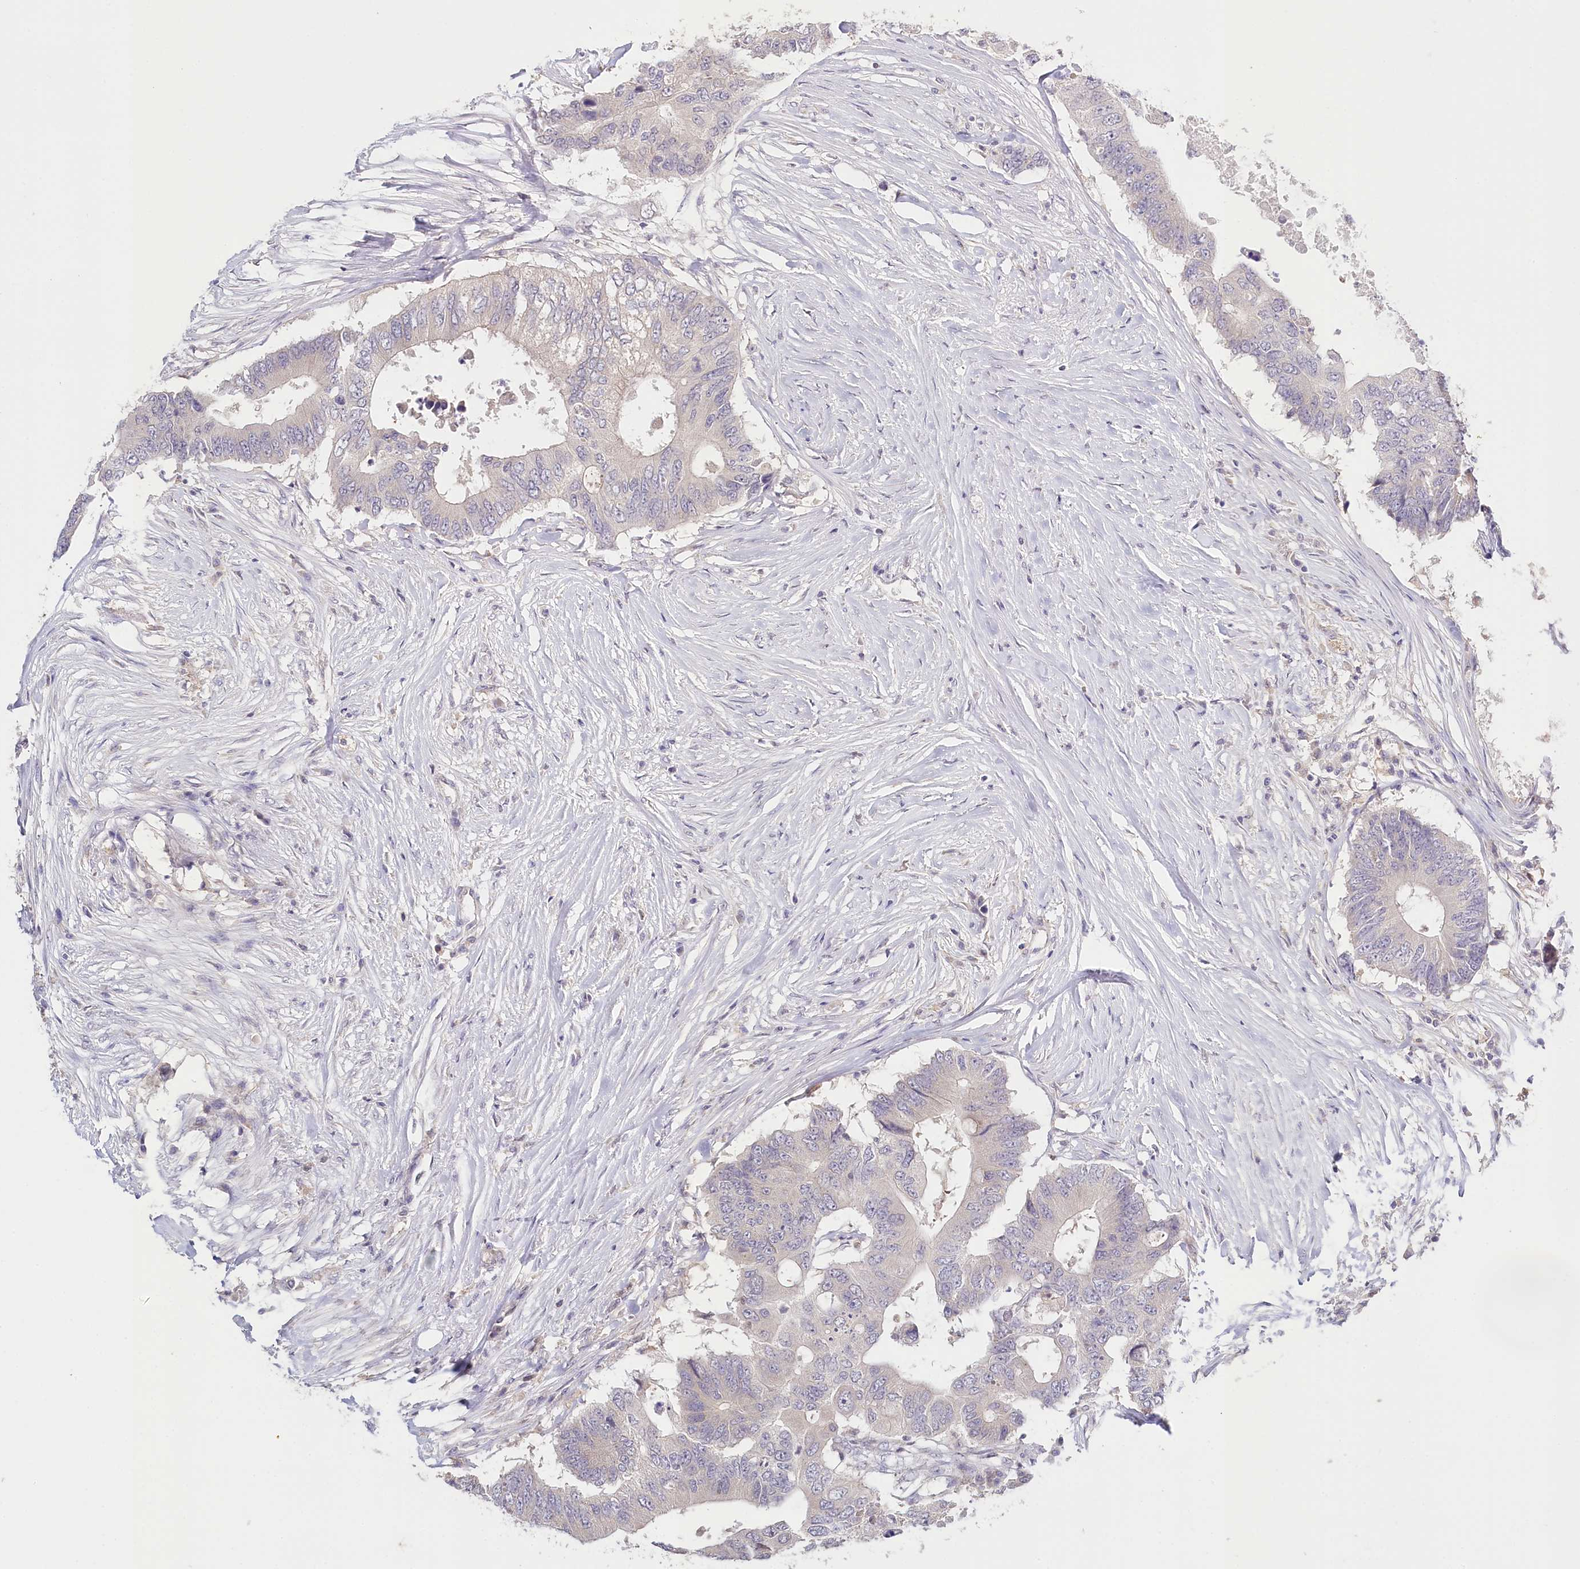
{"staining": {"intensity": "negative", "quantity": "none", "location": "none"}, "tissue": "colorectal cancer", "cell_type": "Tumor cells", "image_type": "cancer", "snomed": [{"axis": "morphology", "description": "Adenocarcinoma, NOS"}, {"axis": "topography", "description": "Colon"}], "caption": "Tumor cells show no significant staining in colorectal cancer (adenocarcinoma).", "gene": "DAPK1", "patient": {"sex": "male", "age": 71}}